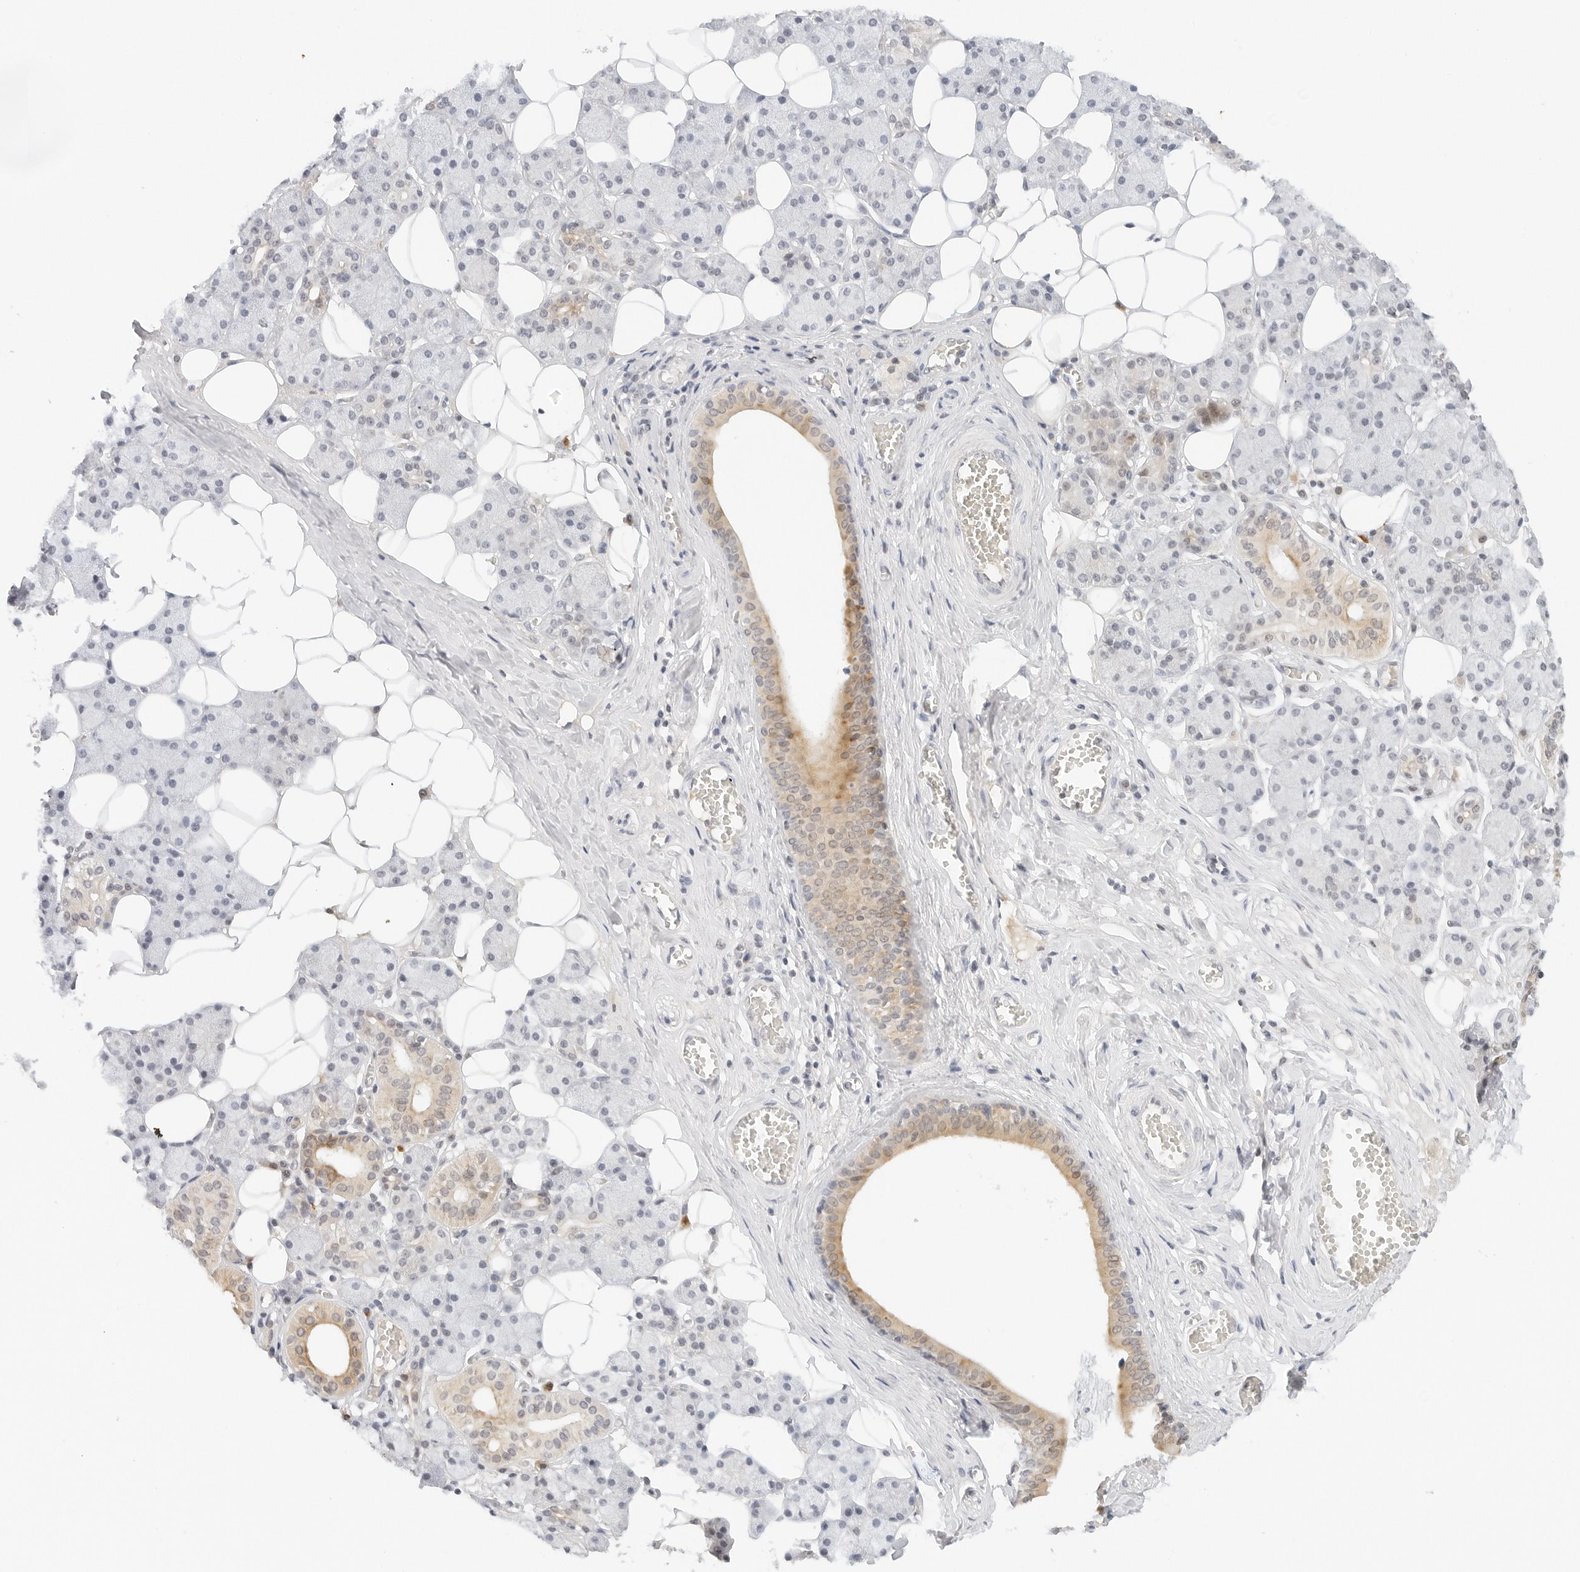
{"staining": {"intensity": "moderate", "quantity": "<25%", "location": "cytoplasmic/membranous"}, "tissue": "salivary gland", "cell_type": "Glandular cells", "image_type": "normal", "snomed": [{"axis": "morphology", "description": "Normal tissue, NOS"}, {"axis": "topography", "description": "Salivary gland"}], "caption": "DAB (3,3'-diaminobenzidine) immunohistochemical staining of normal salivary gland demonstrates moderate cytoplasmic/membranous protein positivity in approximately <25% of glandular cells. Immunohistochemistry (ihc) stains the protein in brown and the nuclei are stained blue.", "gene": "NEO1", "patient": {"sex": "female", "age": 33}}